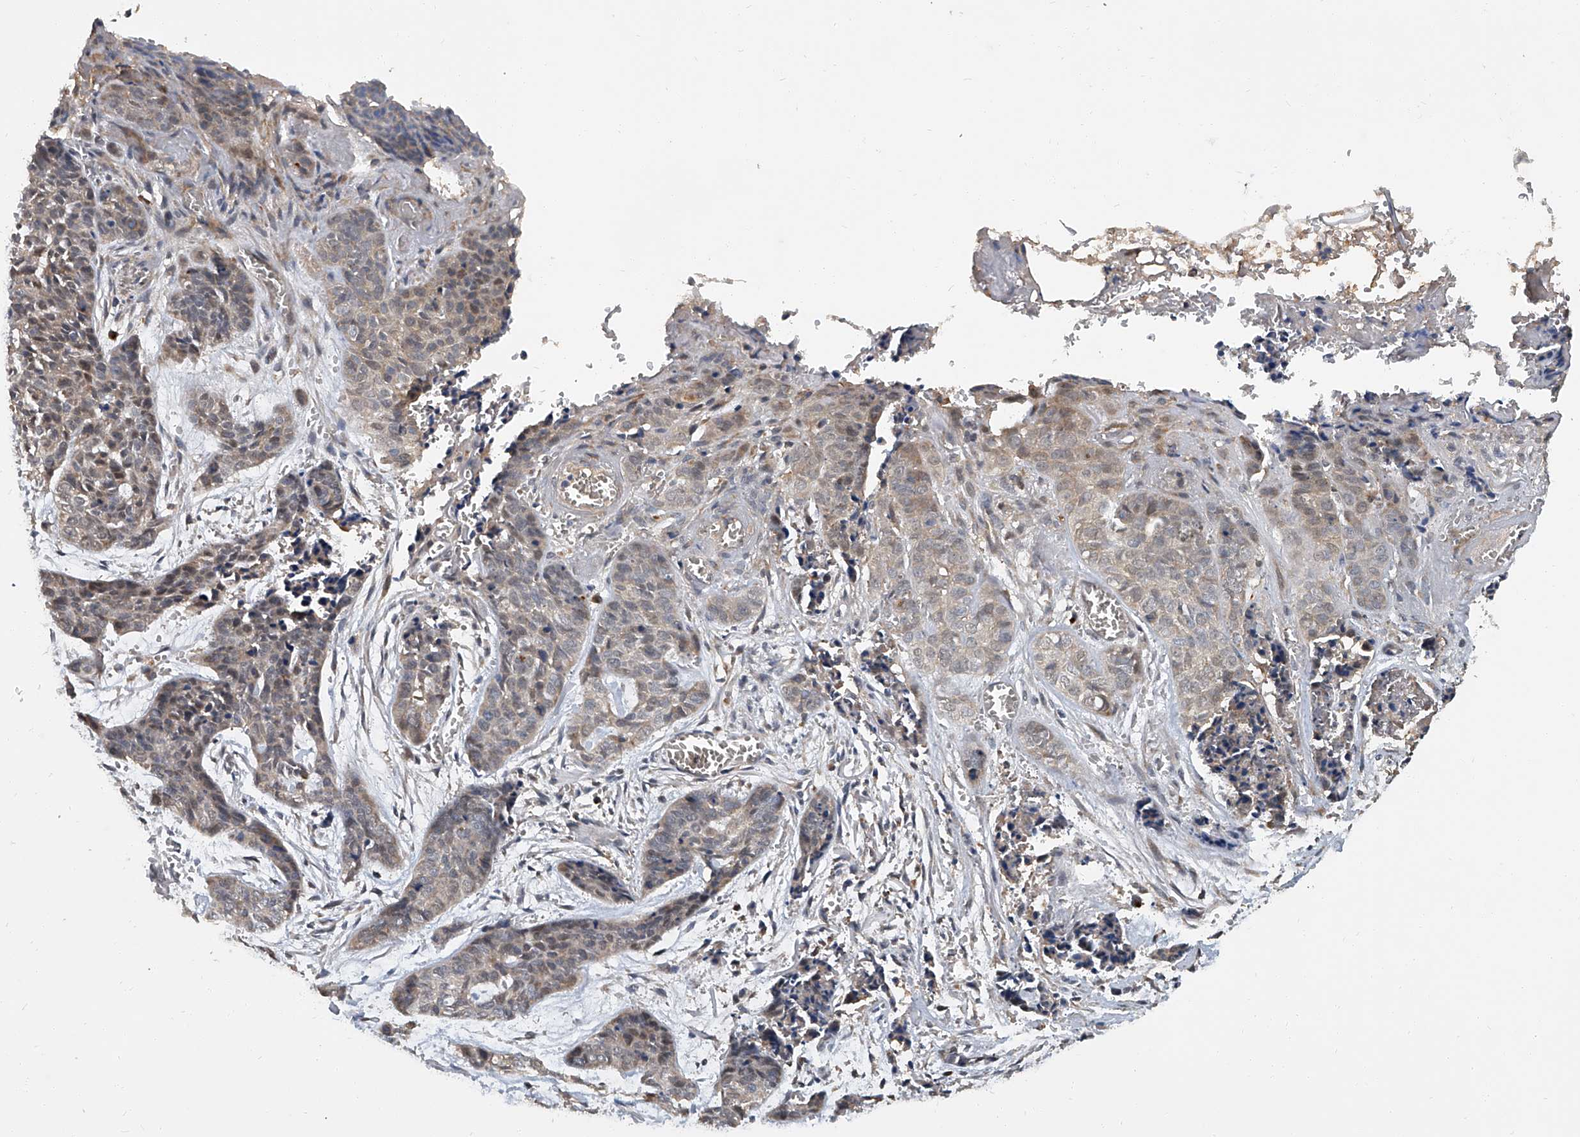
{"staining": {"intensity": "weak", "quantity": ">75%", "location": "cytoplasmic/membranous"}, "tissue": "skin cancer", "cell_type": "Tumor cells", "image_type": "cancer", "snomed": [{"axis": "morphology", "description": "Basal cell carcinoma"}, {"axis": "topography", "description": "Skin"}], "caption": "Immunohistochemistry (IHC) image of skin cancer (basal cell carcinoma) stained for a protein (brown), which shows low levels of weak cytoplasmic/membranous expression in about >75% of tumor cells.", "gene": "JAG2", "patient": {"sex": "female", "age": 64}}